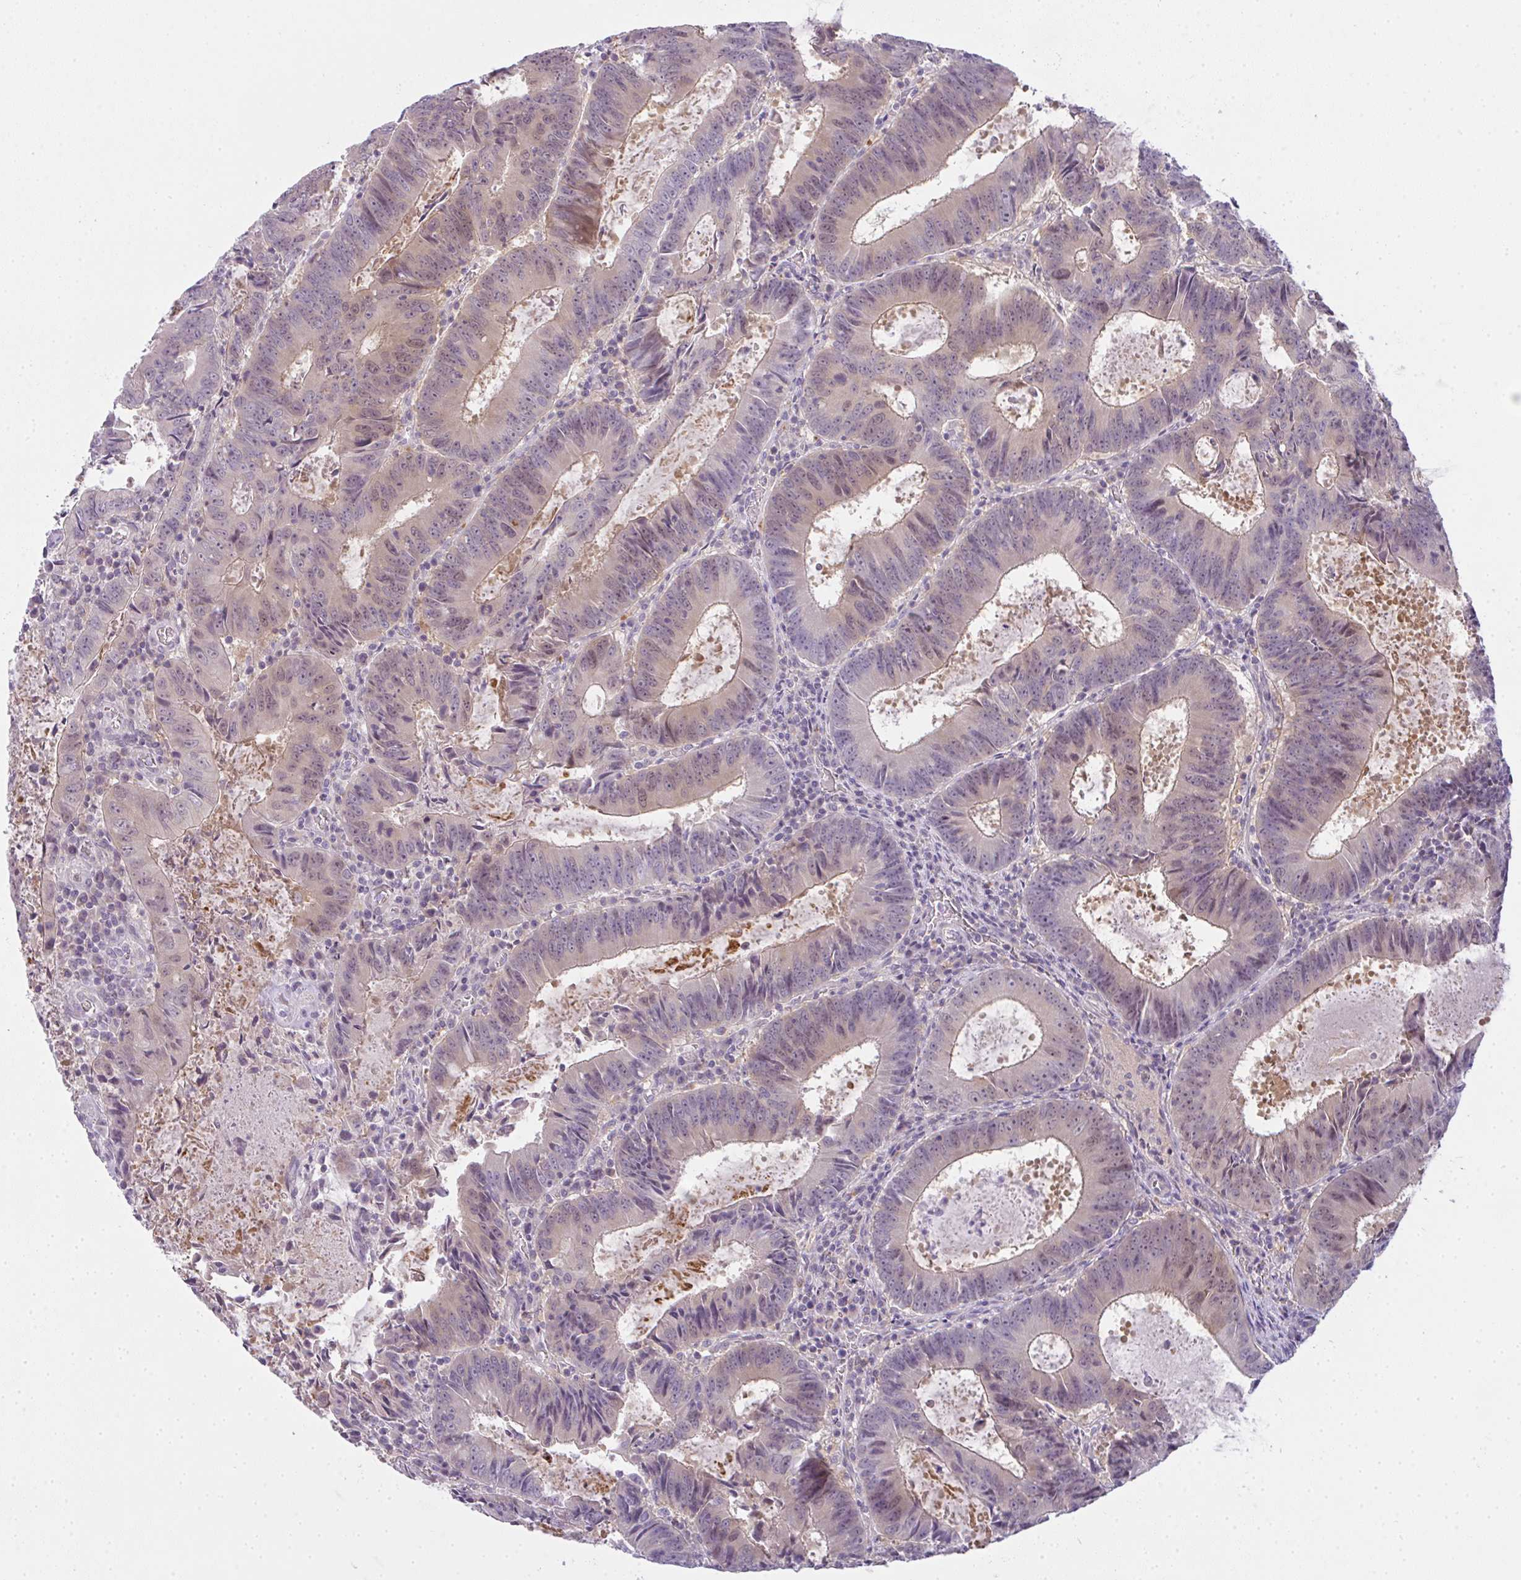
{"staining": {"intensity": "weak", "quantity": "<25%", "location": "nuclear"}, "tissue": "colorectal cancer", "cell_type": "Tumor cells", "image_type": "cancer", "snomed": [{"axis": "morphology", "description": "Adenocarcinoma, NOS"}, {"axis": "topography", "description": "Colon"}], "caption": "IHC photomicrograph of neoplastic tissue: colorectal cancer stained with DAB displays no significant protein positivity in tumor cells. (Immunohistochemistry (ihc), brightfield microscopy, high magnification).", "gene": "CSE1L", "patient": {"sex": "male", "age": 67}}